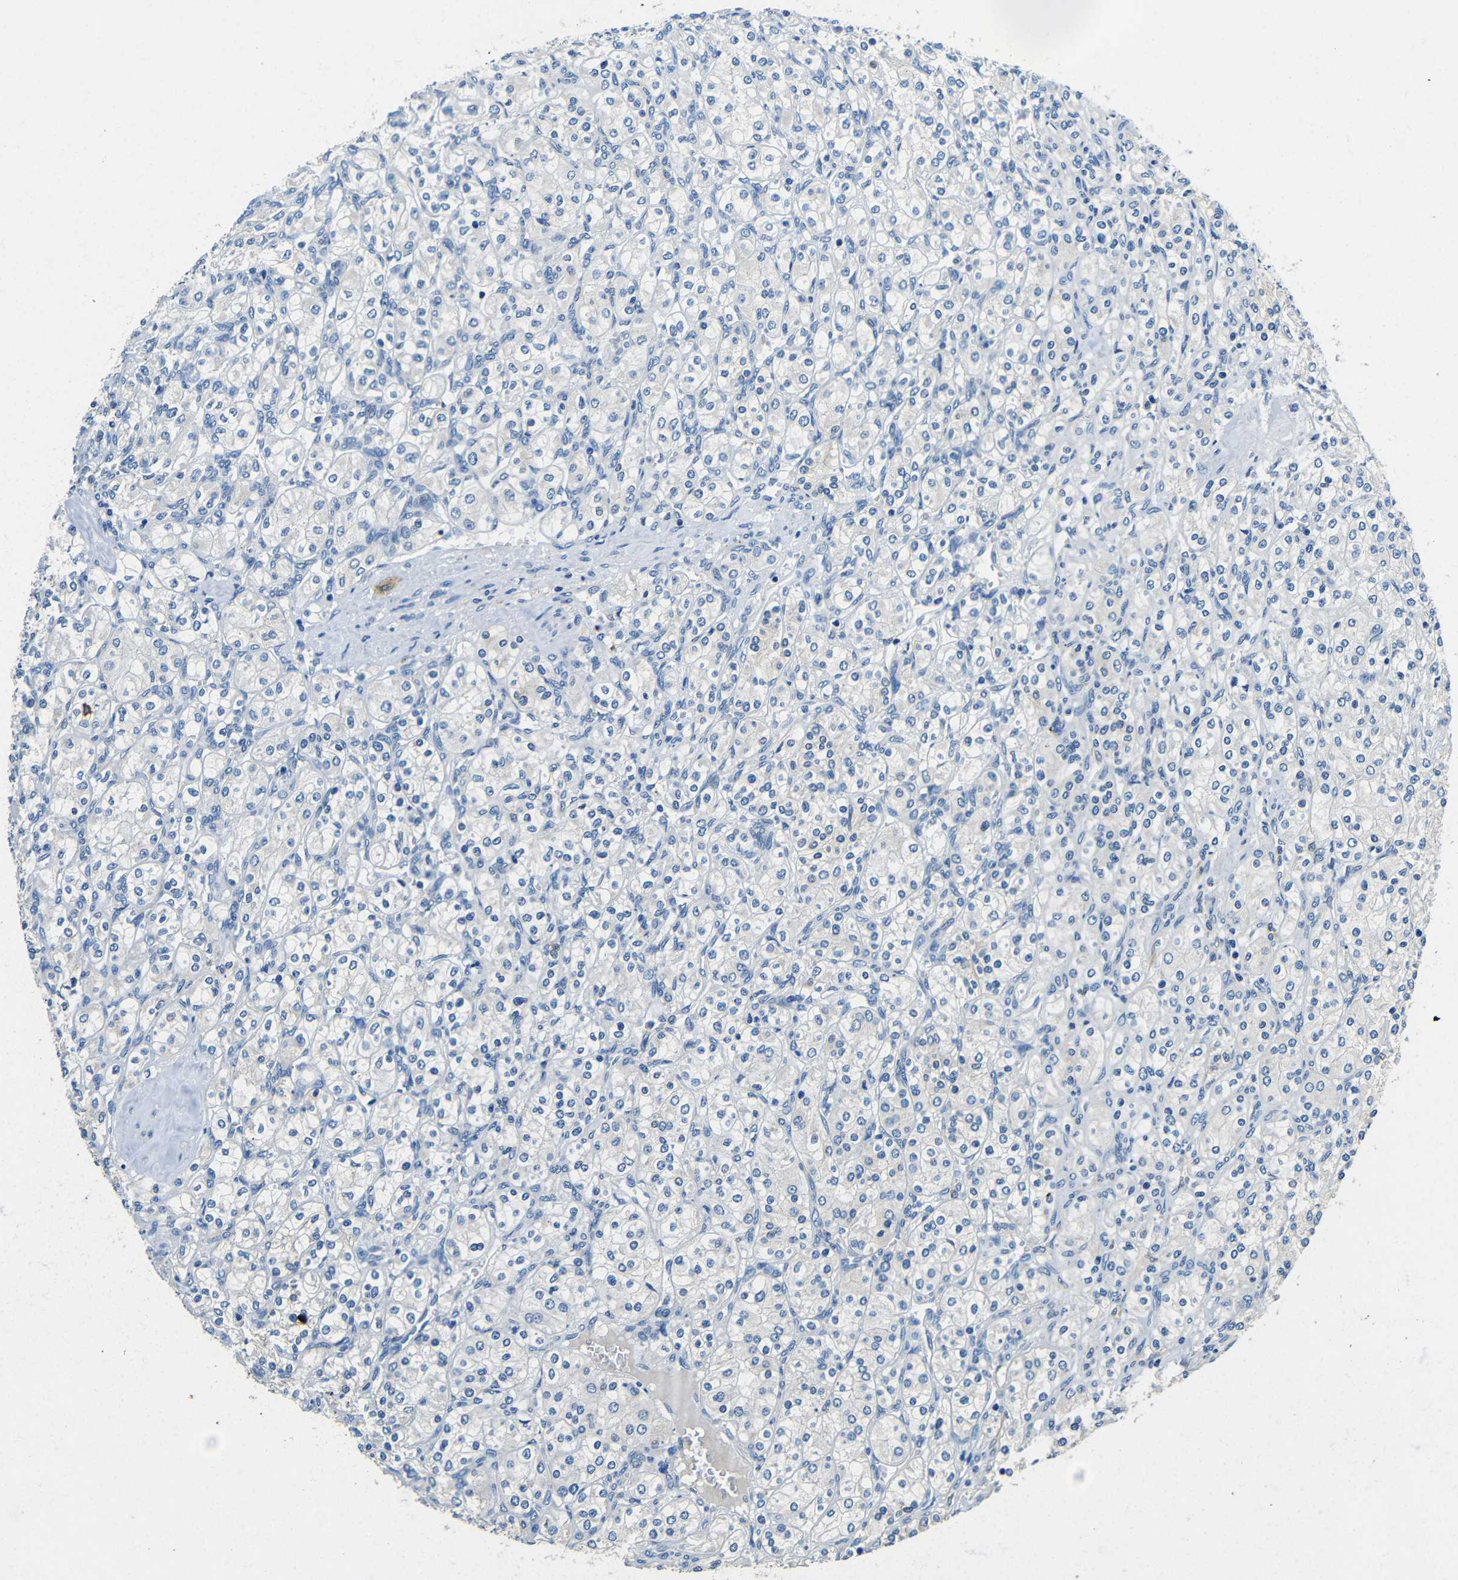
{"staining": {"intensity": "negative", "quantity": "none", "location": "none"}, "tissue": "renal cancer", "cell_type": "Tumor cells", "image_type": "cancer", "snomed": [{"axis": "morphology", "description": "Adenocarcinoma, NOS"}, {"axis": "topography", "description": "Kidney"}], "caption": "Immunohistochemistry (IHC) of adenocarcinoma (renal) exhibits no positivity in tumor cells.", "gene": "FMO5", "patient": {"sex": "male", "age": 77}}